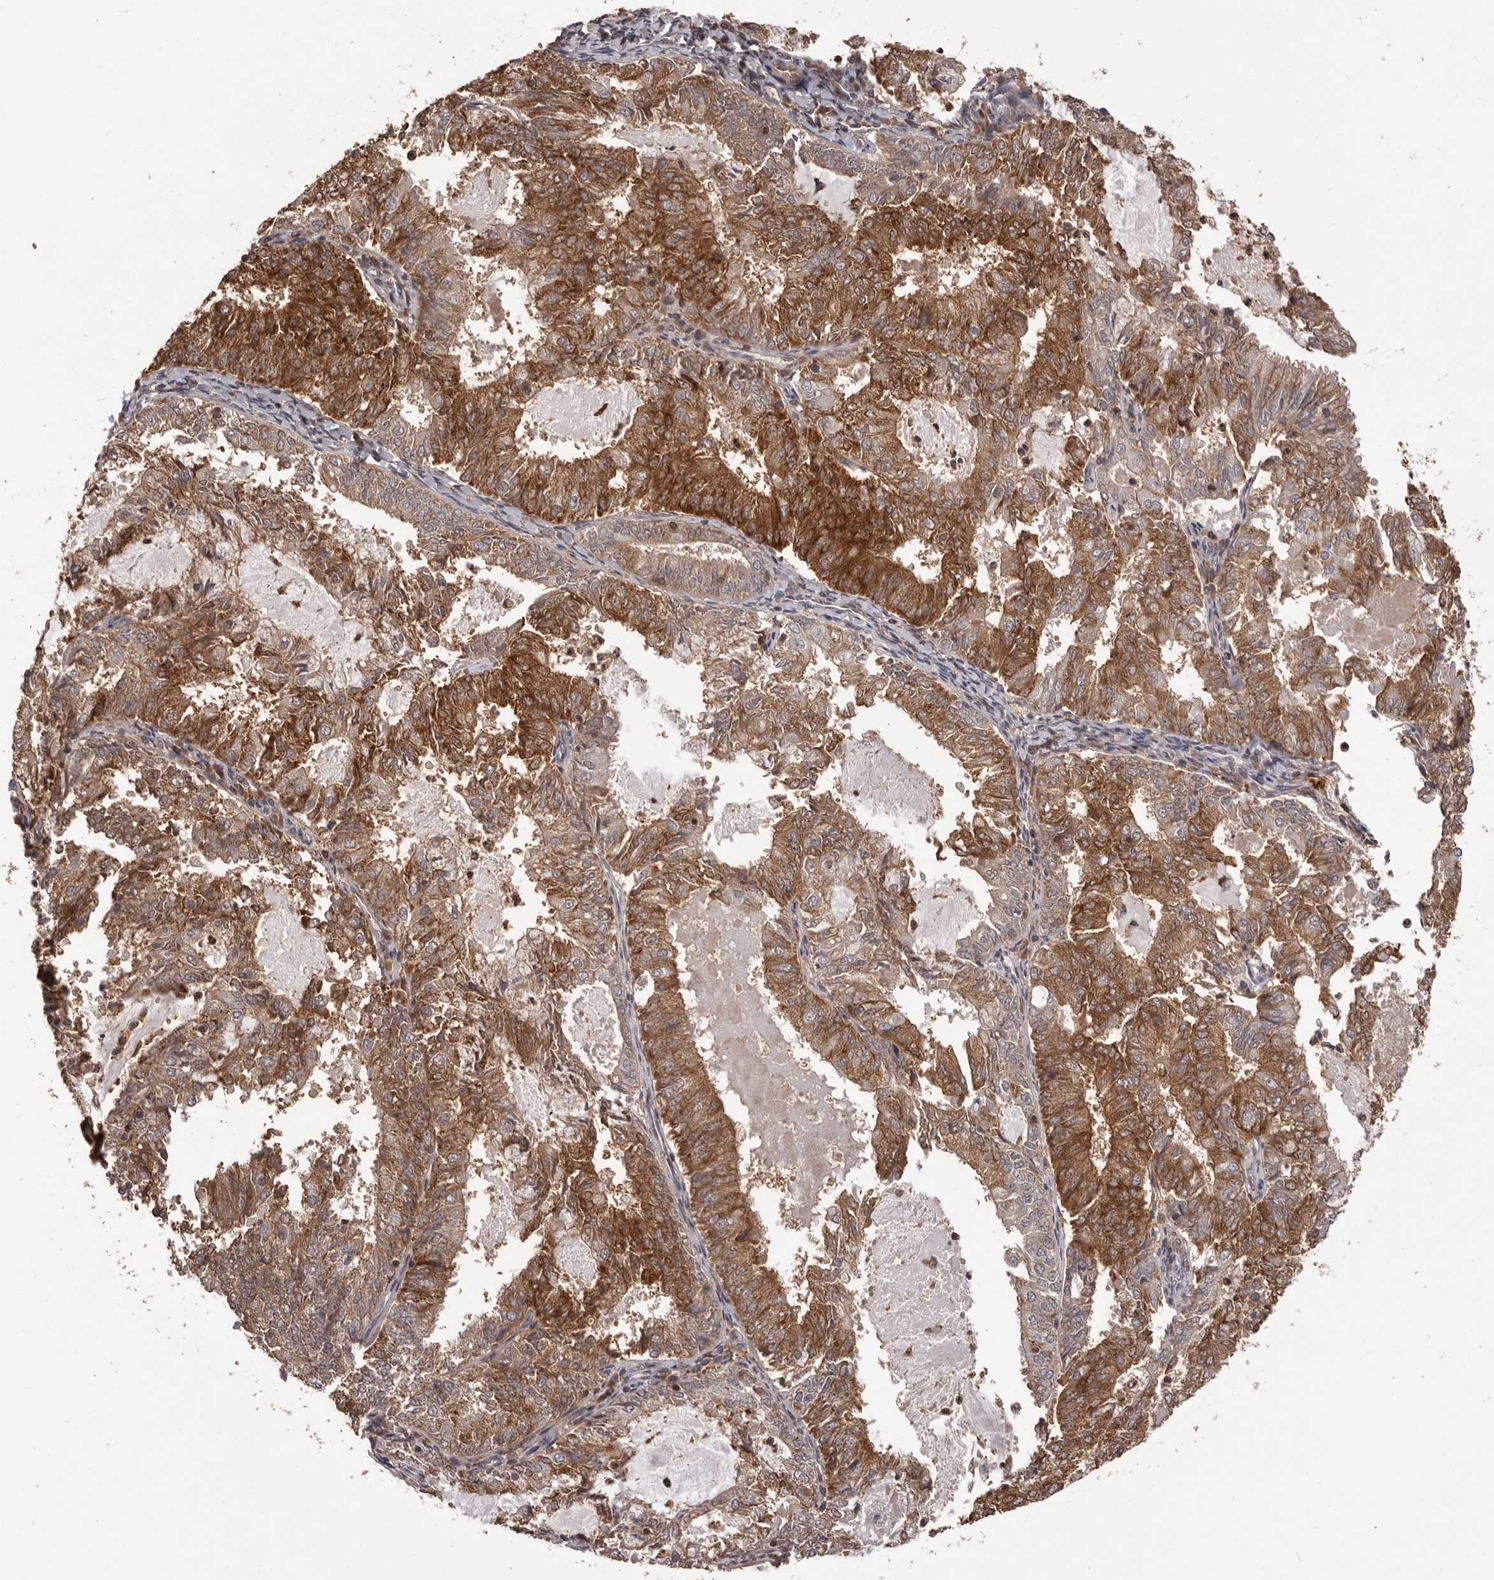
{"staining": {"intensity": "moderate", "quantity": ">75%", "location": "cytoplasmic/membranous"}, "tissue": "endometrial cancer", "cell_type": "Tumor cells", "image_type": "cancer", "snomed": [{"axis": "morphology", "description": "Adenocarcinoma, NOS"}, {"axis": "topography", "description": "Endometrium"}], "caption": "This histopathology image shows adenocarcinoma (endometrial) stained with immunohistochemistry (IHC) to label a protein in brown. The cytoplasmic/membranous of tumor cells show moderate positivity for the protein. Nuclei are counter-stained blue.", "gene": "GLIPR2", "patient": {"sex": "female", "age": 57}}